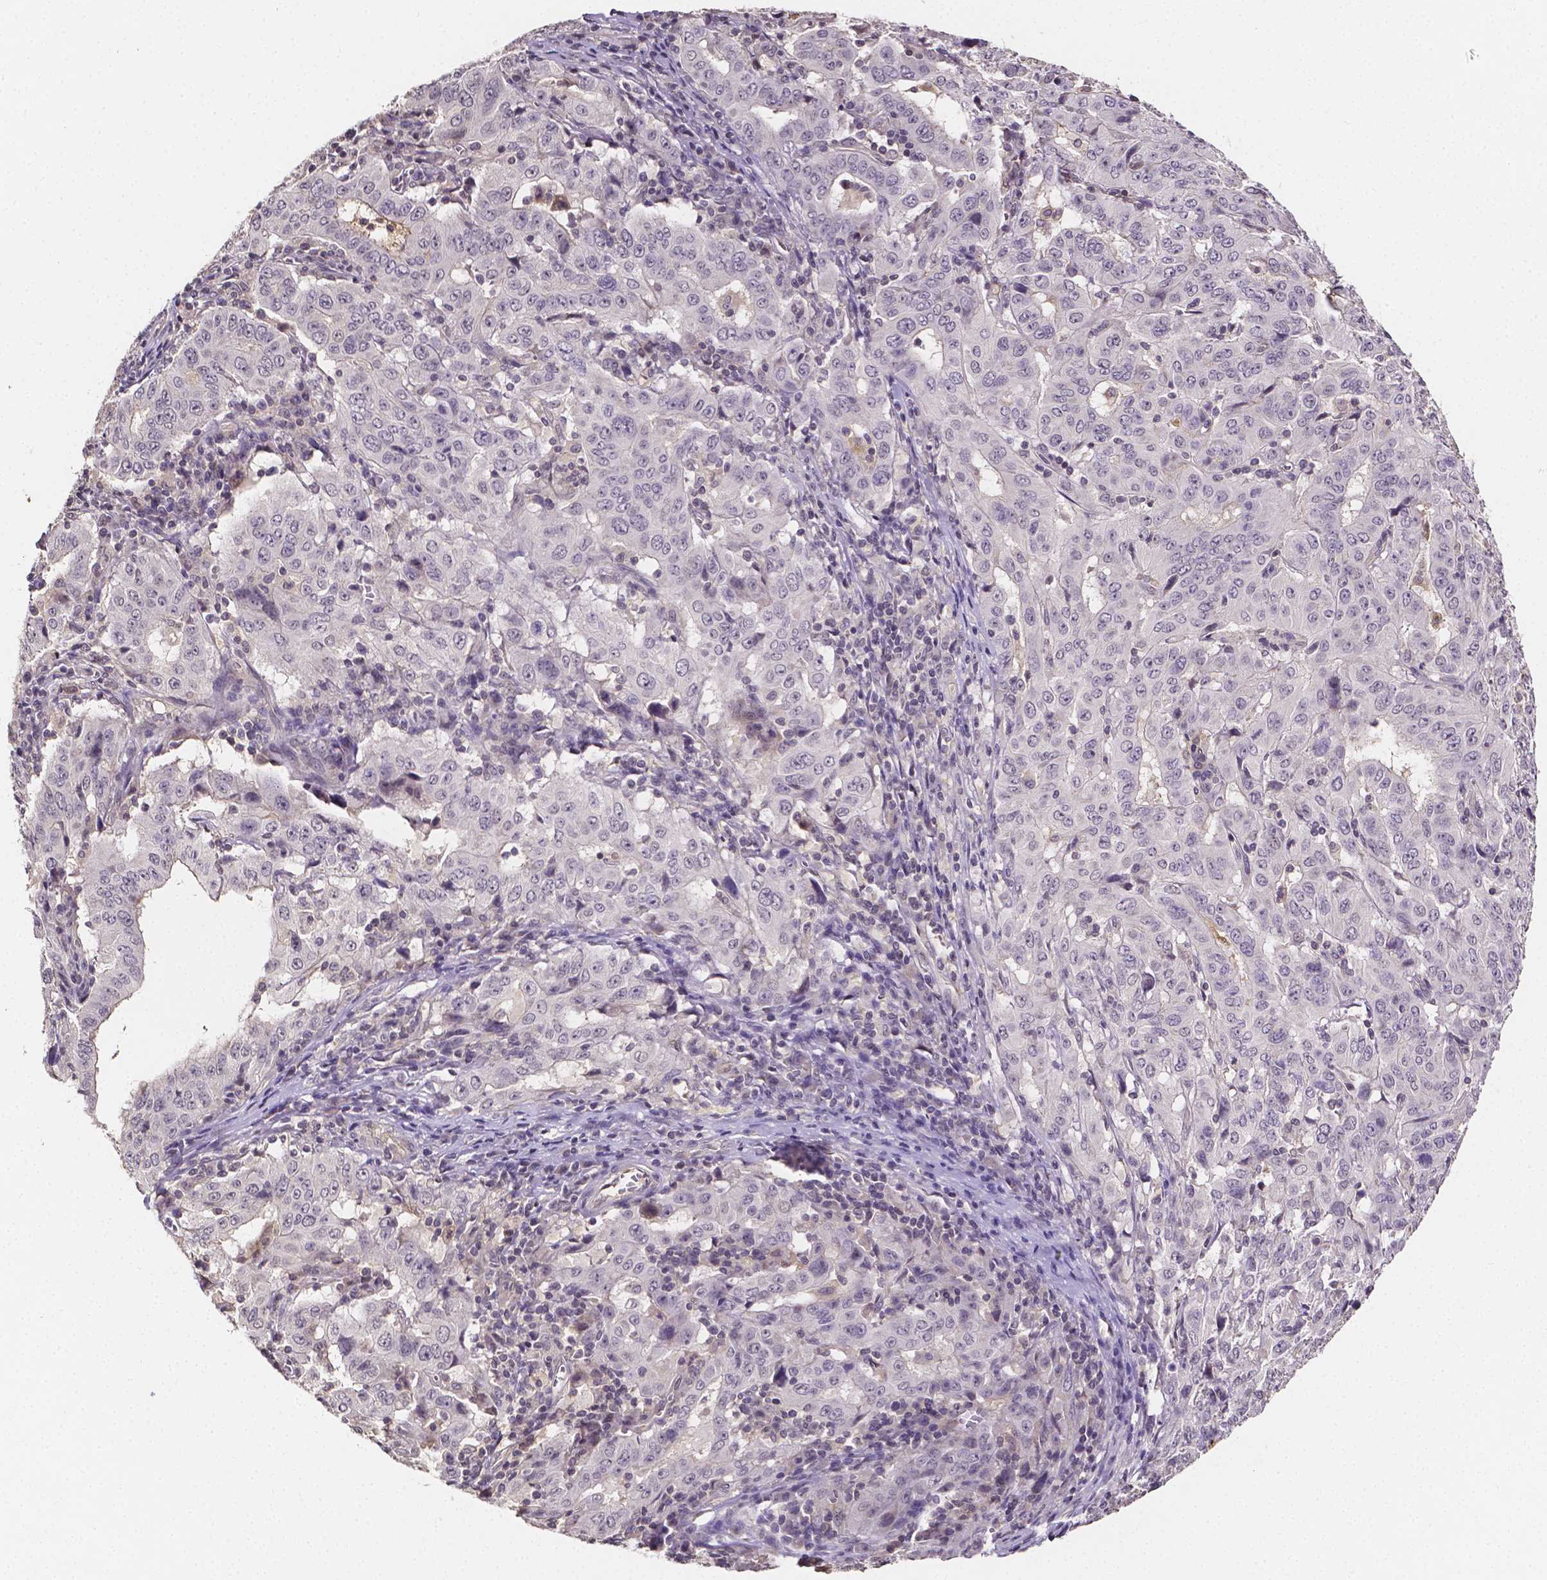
{"staining": {"intensity": "negative", "quantity": "none", "location": "none"}, "tissue": "pancreatic cancer", "cell_type": "Tumor cells", "image_type": "cancer", "snomed": [{"axis": "morphology", "description": "Adenocarcinoma, NOS"}, {"axis": "topography", "description": "Pancreas"}], "caption": "IHC micrograph of human adenocarcinoma (pancreatic) stained for a protein (brown), which displays no staining in tumor cells.", "gene": "NRGN", "patient": {"sex": "male", "age": 63}}